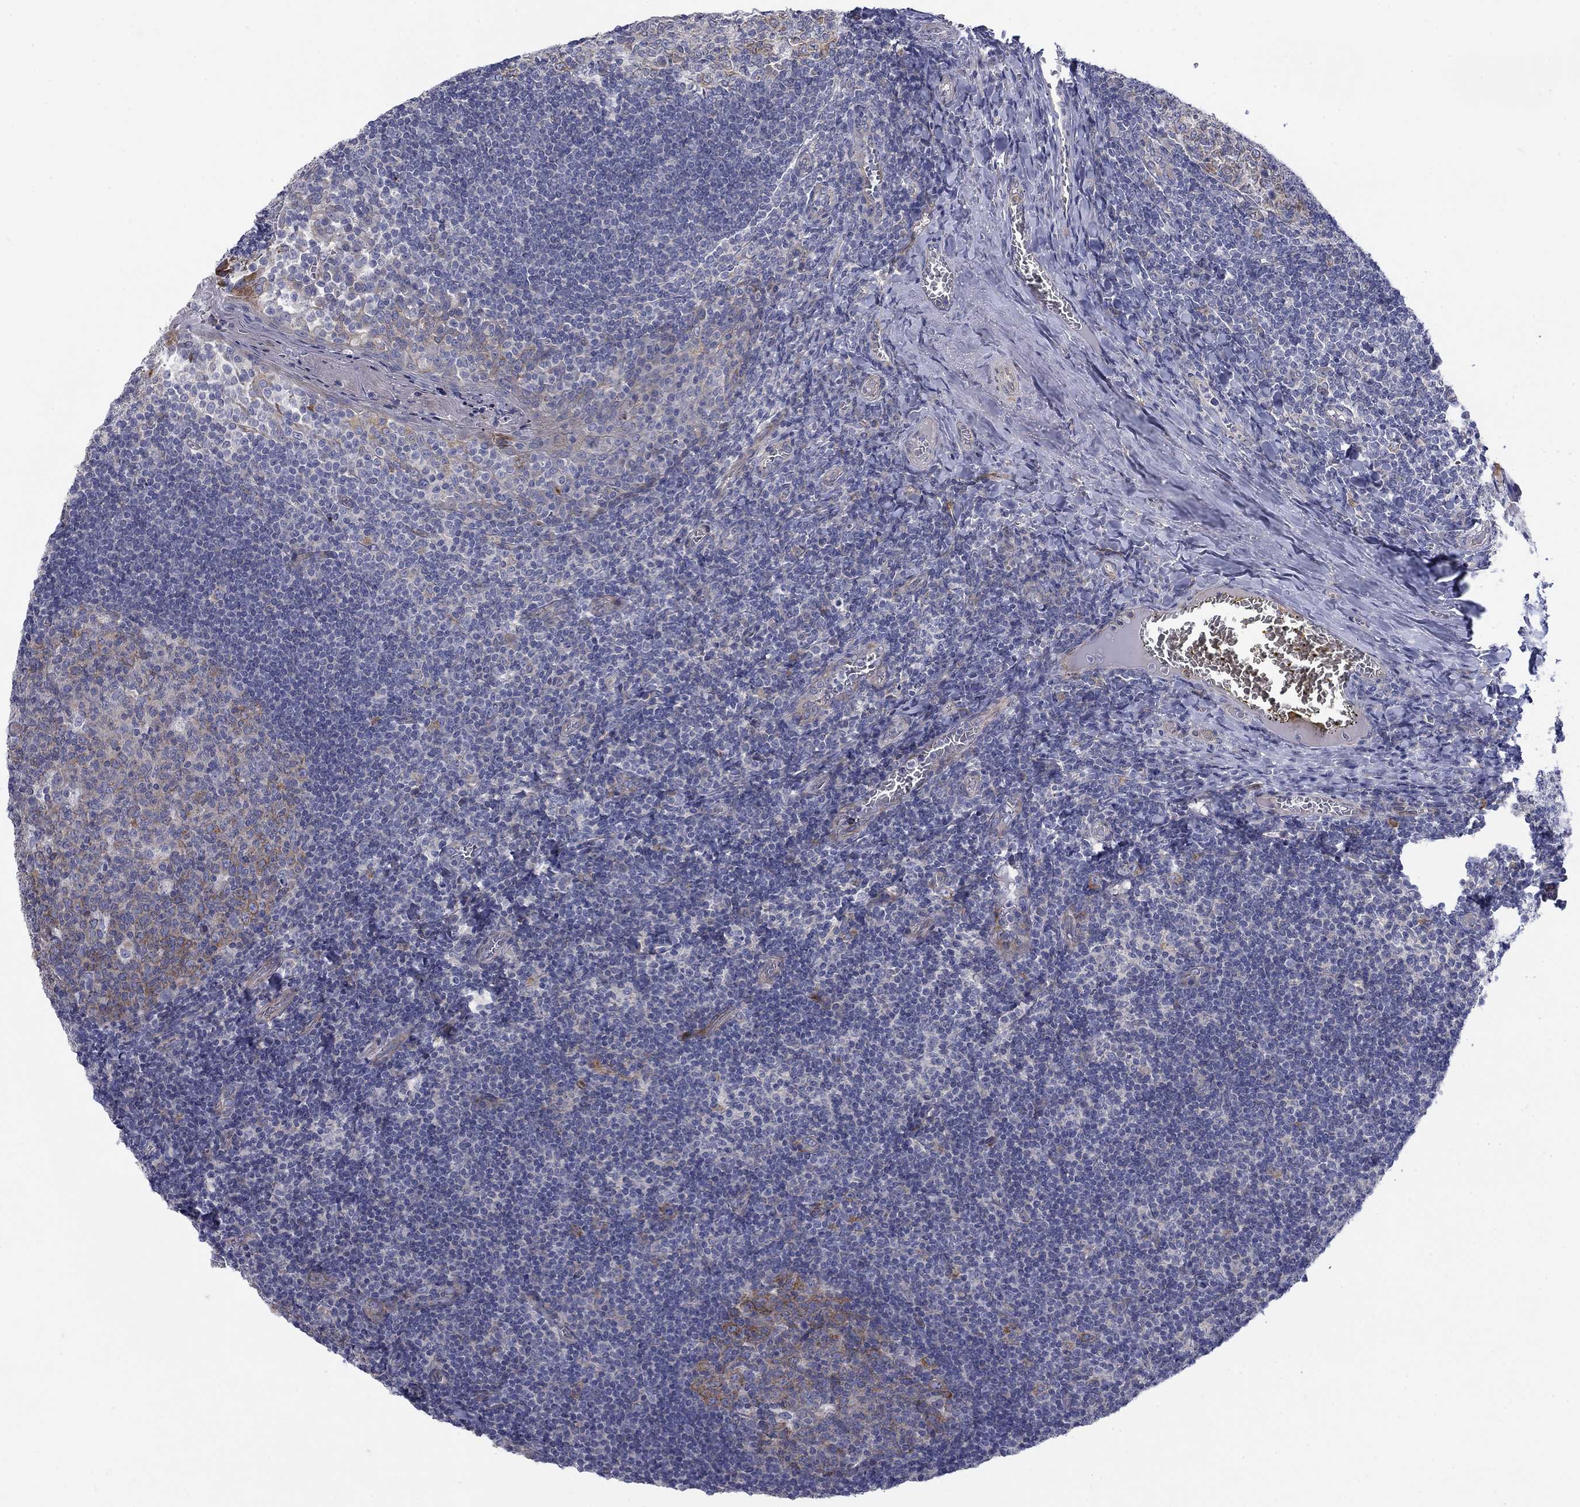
{"staining": {"intensity": "moderate", "quantity": "25%-75%", "location": "cytoplasmic/membranous"}, "tissue": "tonsil", "cell_type": "Germinal center cells", "image_type": "normal", "snomed": [{"axis": "morphology", "description": "Normal tissue, NOS"}, {"axis": "topography", "description": "Tonsil"}], "caption": "Normal tonsil reveals moderate cytoplasmic/membranous expression in about 25%-75% of germinal center cells (brown staining indicates protein expression, while blue staining denotes nuclei)..", "gene": "FXR1", "patient": {"sex": "female", "age": 13}}